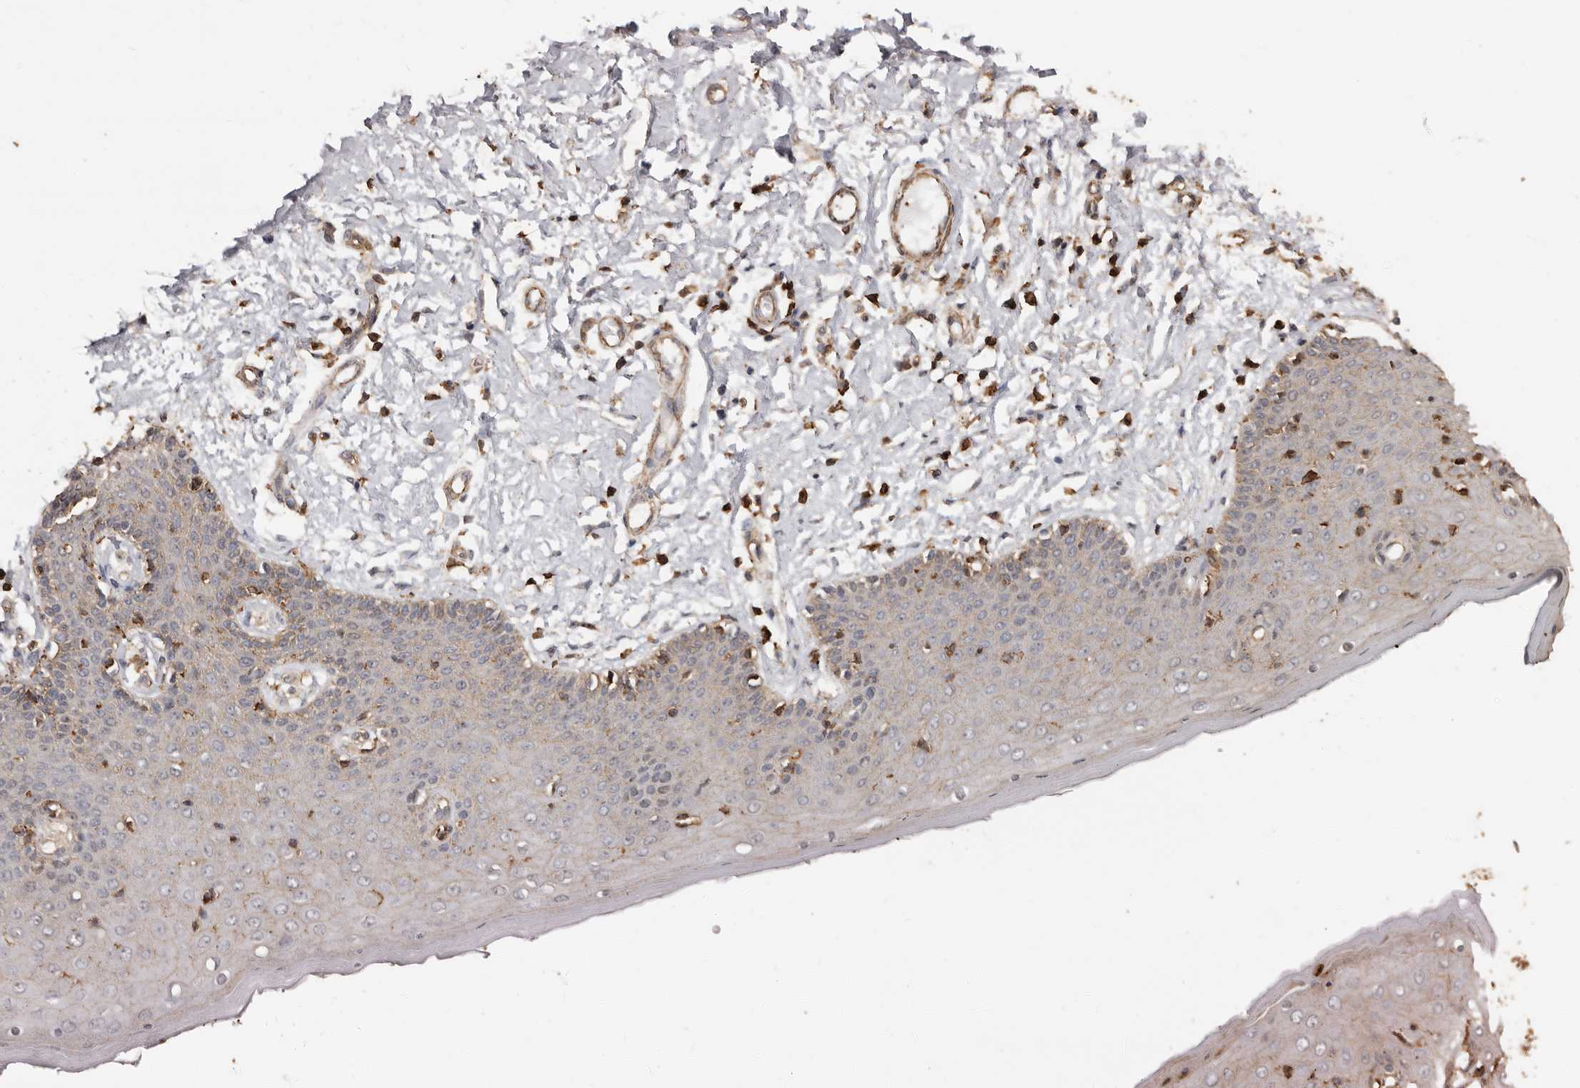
{"staining": {"intensity": "moderate", "quantity": "25%-75%", "location": "cytoplasmic/membranous"}, "tissue": "skin", "cell_type": "Epidermal cells", "image_type": "normal", "snomed": [{"axis": "morphology", "description": "Normal tissue, NOS"}, {"axis": "topography", "description": "Vulva"}], "caption": "Skin stained with immunohistochemistry (IHC) reveals moderate cytoplasmic/membranous expression in approximately 25%-75% of epidermal cells.", "gene": "GSK3A", "patient": {"sex": "female", "age": 66}}